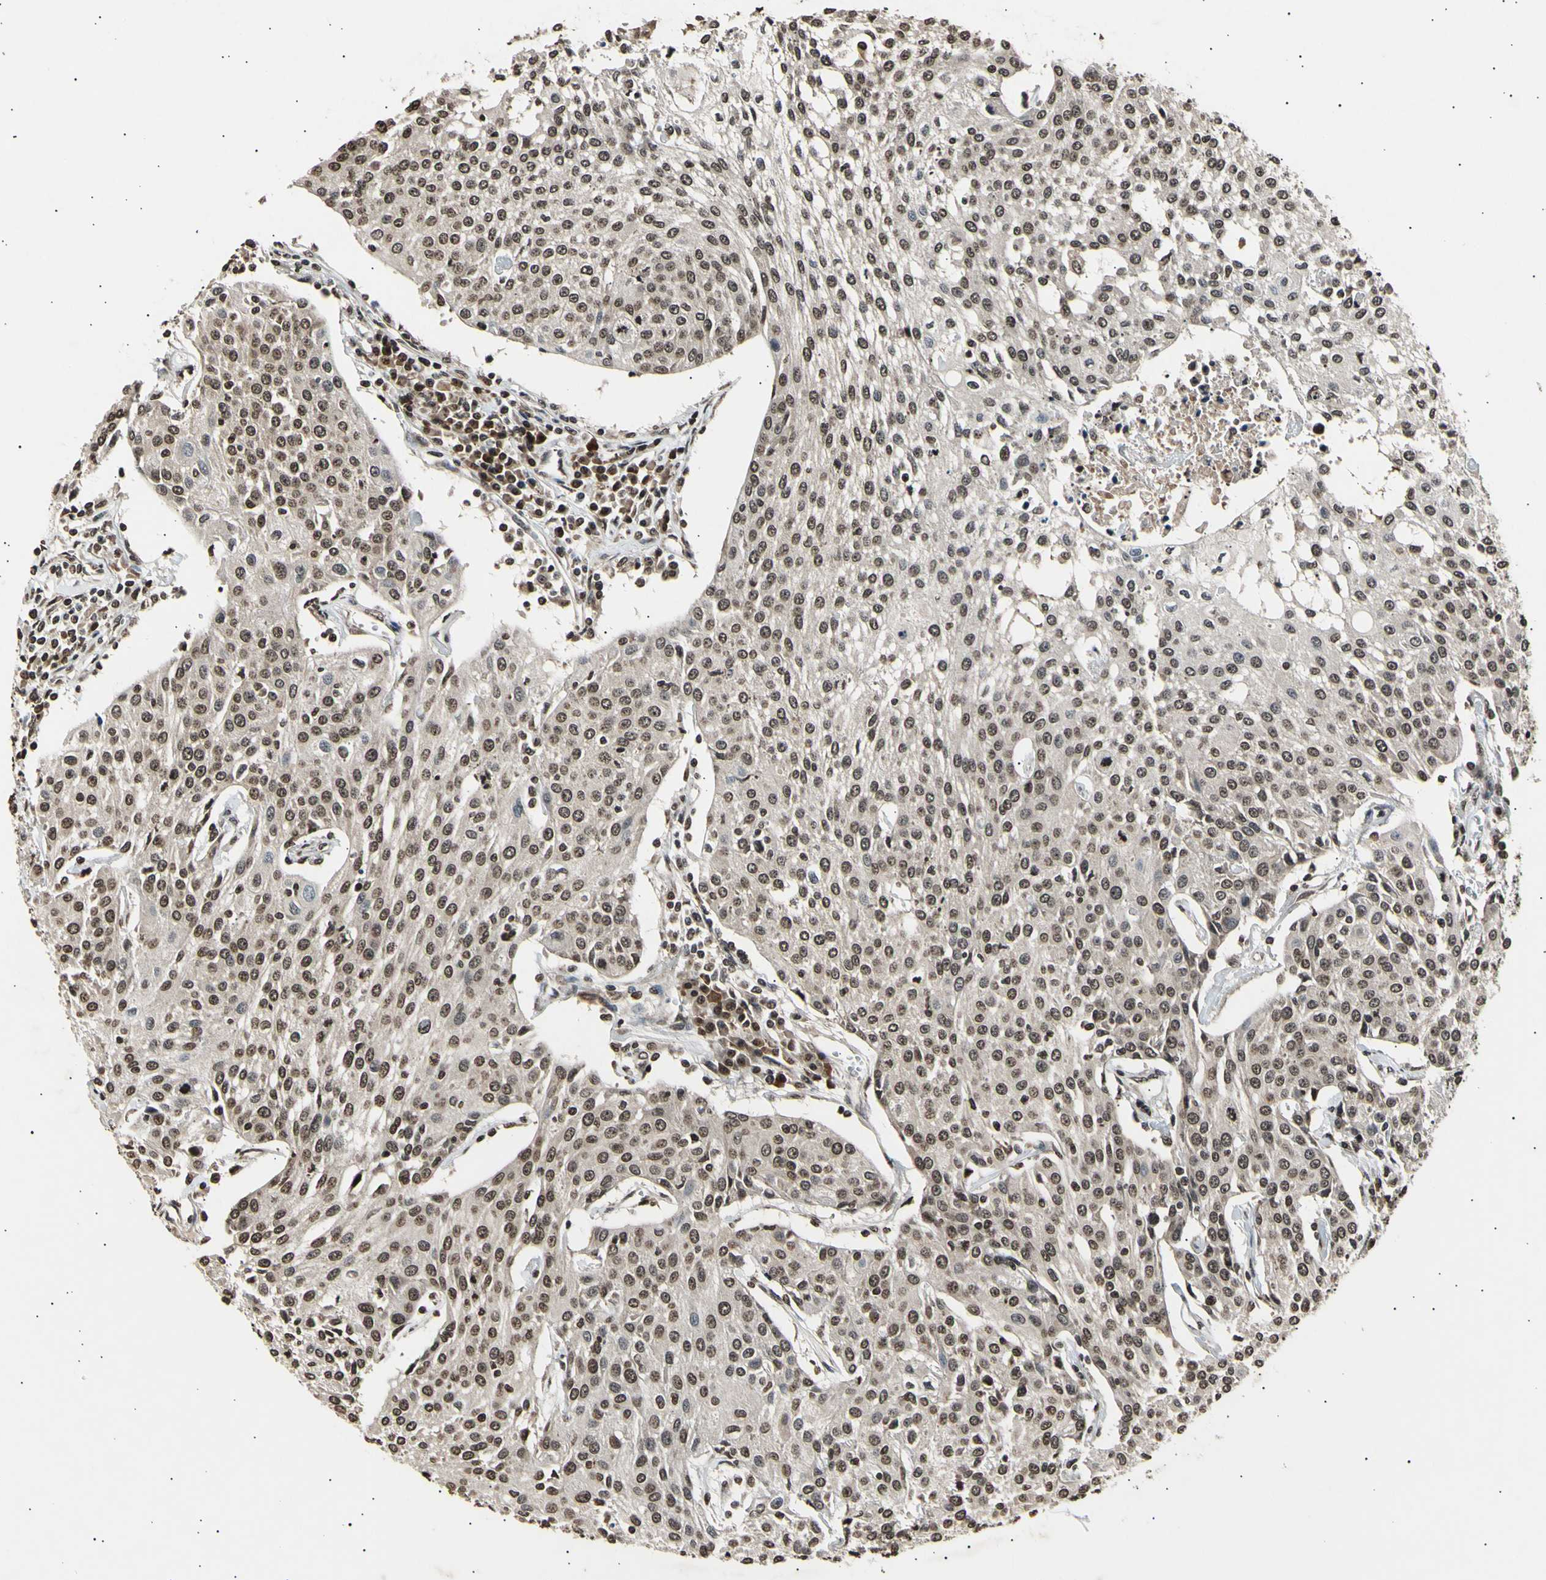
{"staining": {"intensity": "moderate", "quantity": ">75%", "location": "cytoplasmic/membranous,nuclear"}, "tissue": "urothelial cancer", "cell_type": "Tumor cells", "image_type": "cancer", "snomed": [{"axis": "morphology", "description": "Urothelial carcinoma, High grade"}, {"axis": "topography", "description": "Urinary bladder"}], "caption": "Urothelial carcinoma (high-grade) stained with a brown dye reveals moderate cytoplasmic/membranous and nuclear positive staining in about >75% of tumor cells.", "gene": "ANAPC7", "patient": {"sex": "female", "age": 85}}